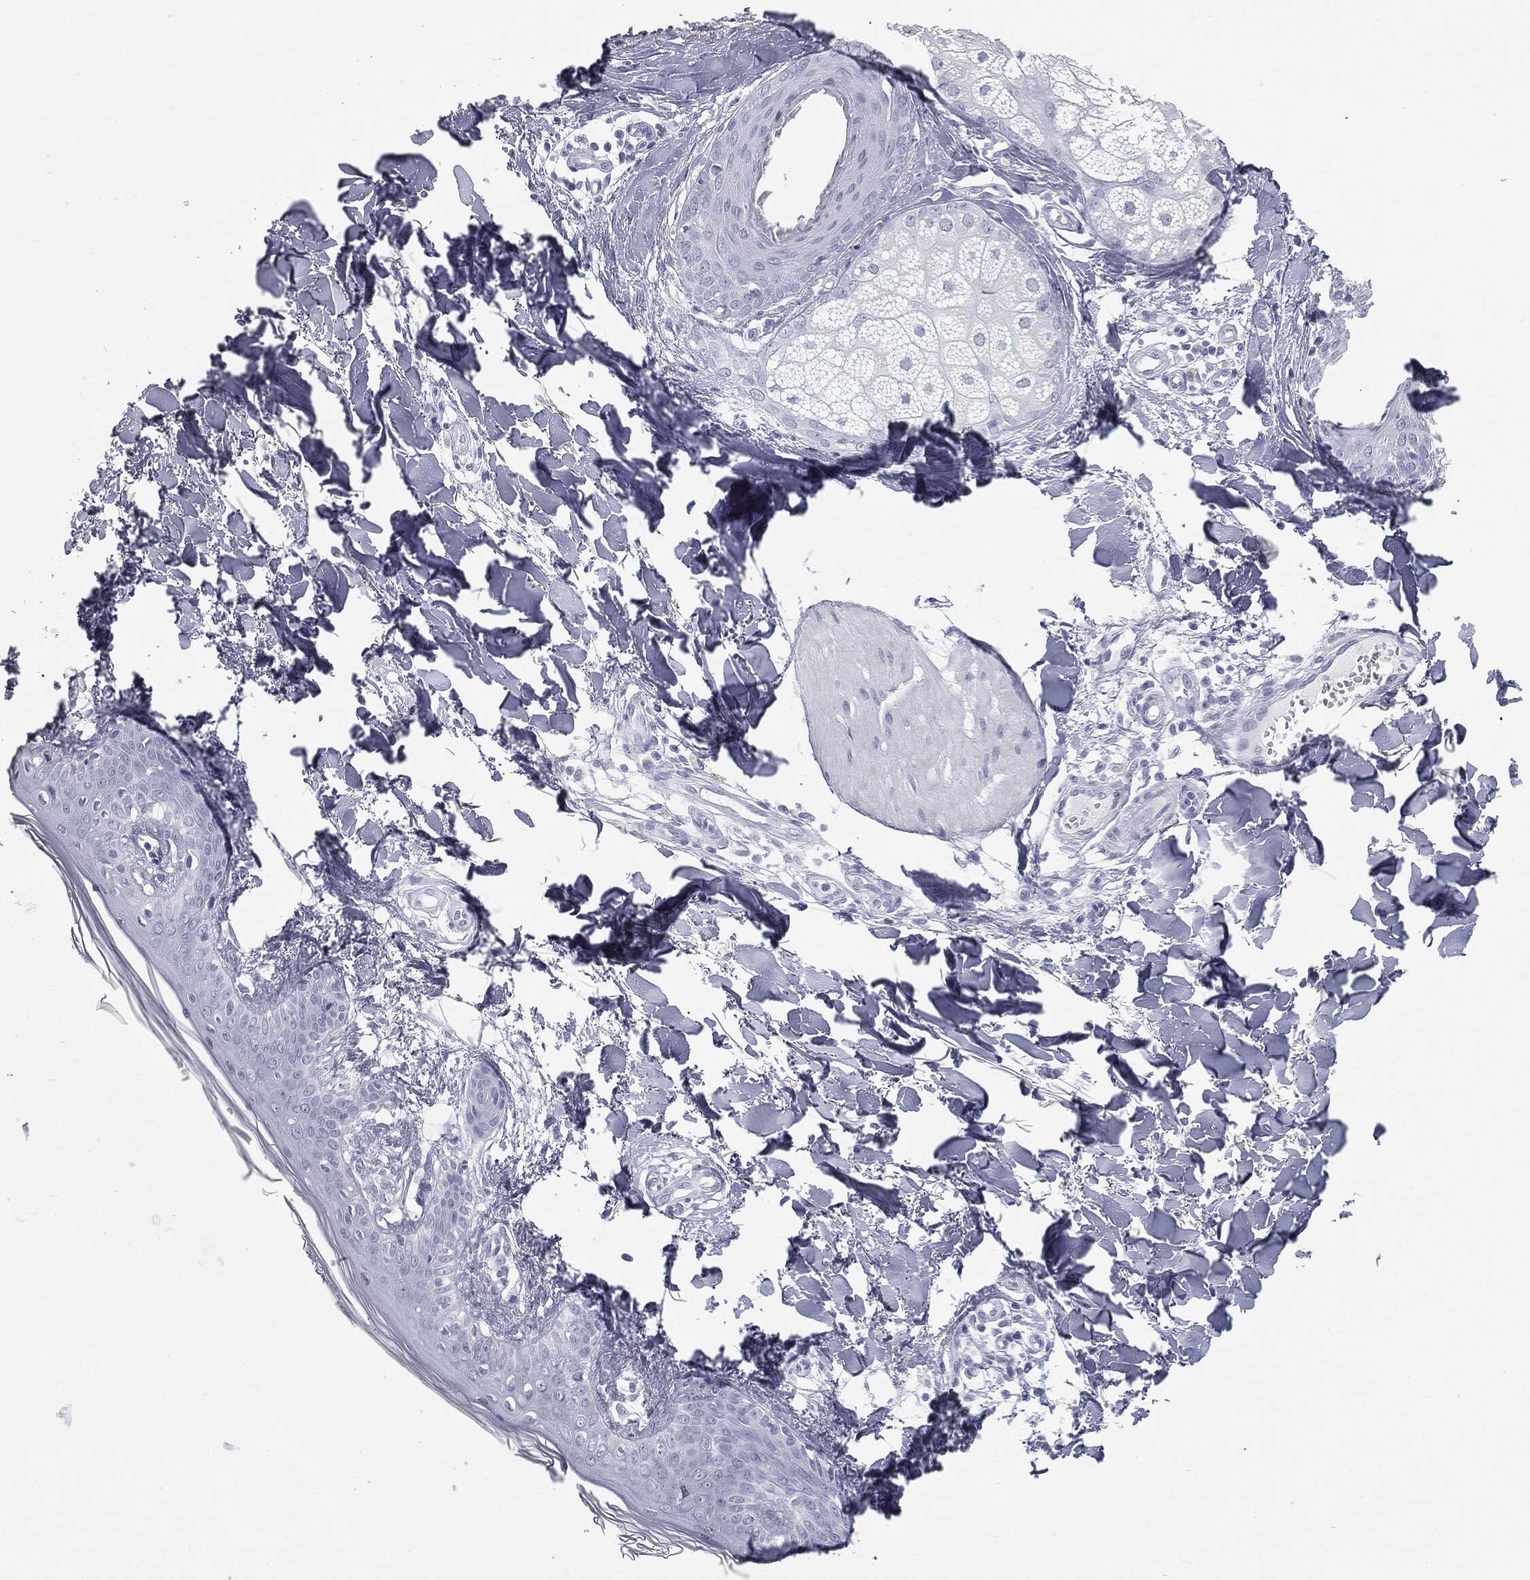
{"staining": {"intensity": "negative", "quantity": "none", "location": "none"}, "tissue": "skin", "cell_type": "Fibroblasts", "image_type": "normal", "snomed": [{"axis": "morphology", "description": "Normal tissue, NOS"}, {"axis": "morphology", "description": "Malignant melanoma, NOS"}, {"axis": "topography", "description": "Skin"}], "caption": "Fibroblasts are negative for protein expression in unremarkable human skin.", "gene": "TPO", "patient": {"sex": "female", "age": 34}}